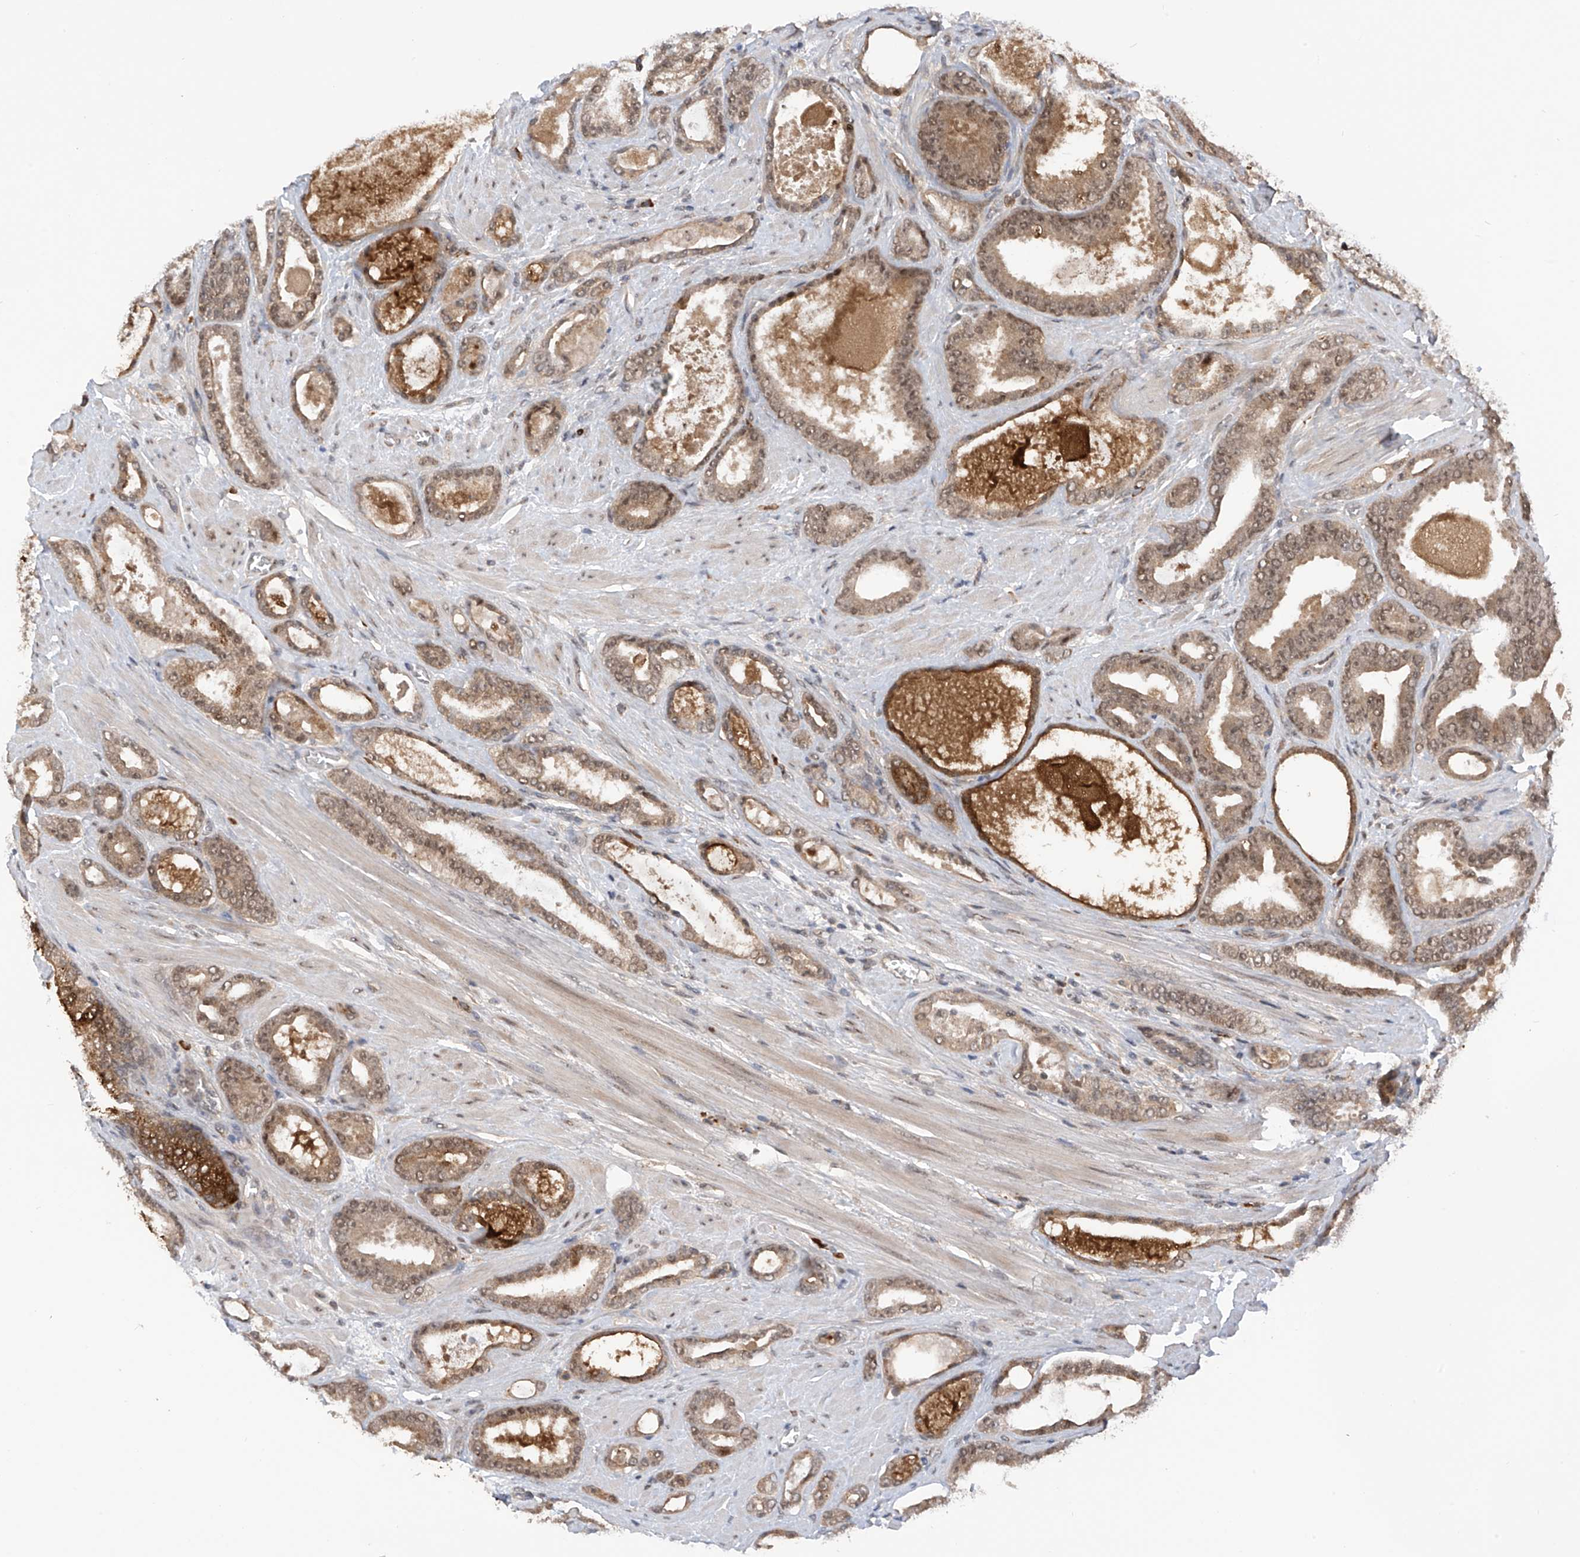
{"staining": {"intensity": "moderate", "quantity": ">75%", "location": "cytoplasmic/membranous,nuclear"}, "tissue": "prostate cancer", "cell_type": "Tumor cells", "image_type": "cancer", "snomed": [{"axis": "morphology", "description": "Adenocarcinoma, High grade"}, {"axis": "topography", "description": "Prostate"}], "caption": "Prostate cancer tissue exhibits moderate cytoplasmic/membranous and nuclear positivity in approximately >75% of tumor cells, visualized by immunohistochemistry.", "gene": "RPAIN", "patient": {"sex": "male", "age": 60}}